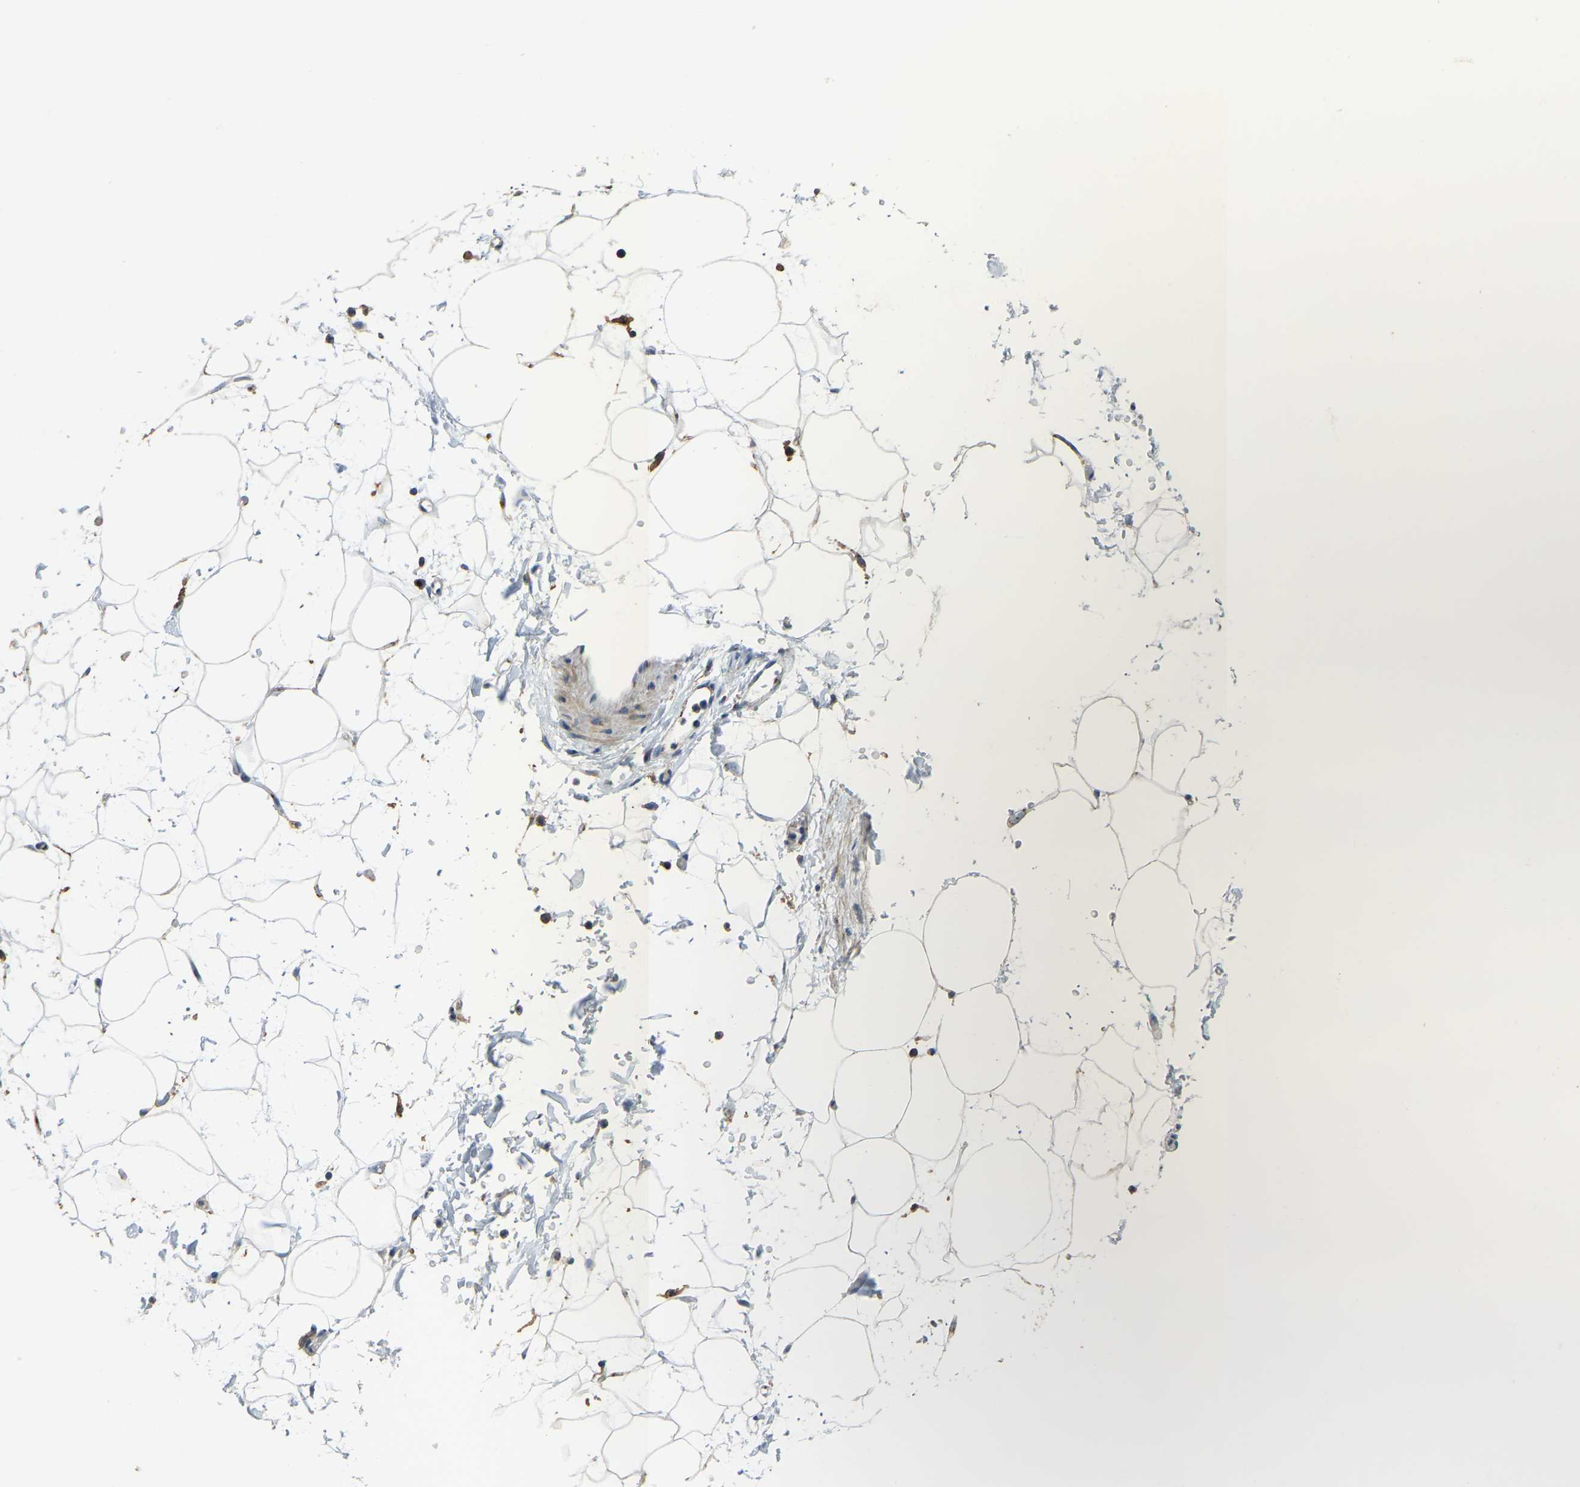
{"staining": {"intensity": "moderate", "quantity": "<25%", "location": "cytoplasmic/membranous"}, "tissue": "adipose tissue", "cell_type": "Adipocytes", "image_type": "normal", "snomed": [{"axis": "morphology", "description": "Normal tissue, NOS"}, {"axis": "topography", "description": "Soft tissue"}], "caption": "Adipose tissue stained with DAB (3,3'-diaminobenzidine) immunohistochemistry reveals low levels of moderate cytoplasmic/membranous positivity in approximately <25% of adipocytes.", "gene": "FAM174A", "patient": {"sex": "male", "age": 72}}